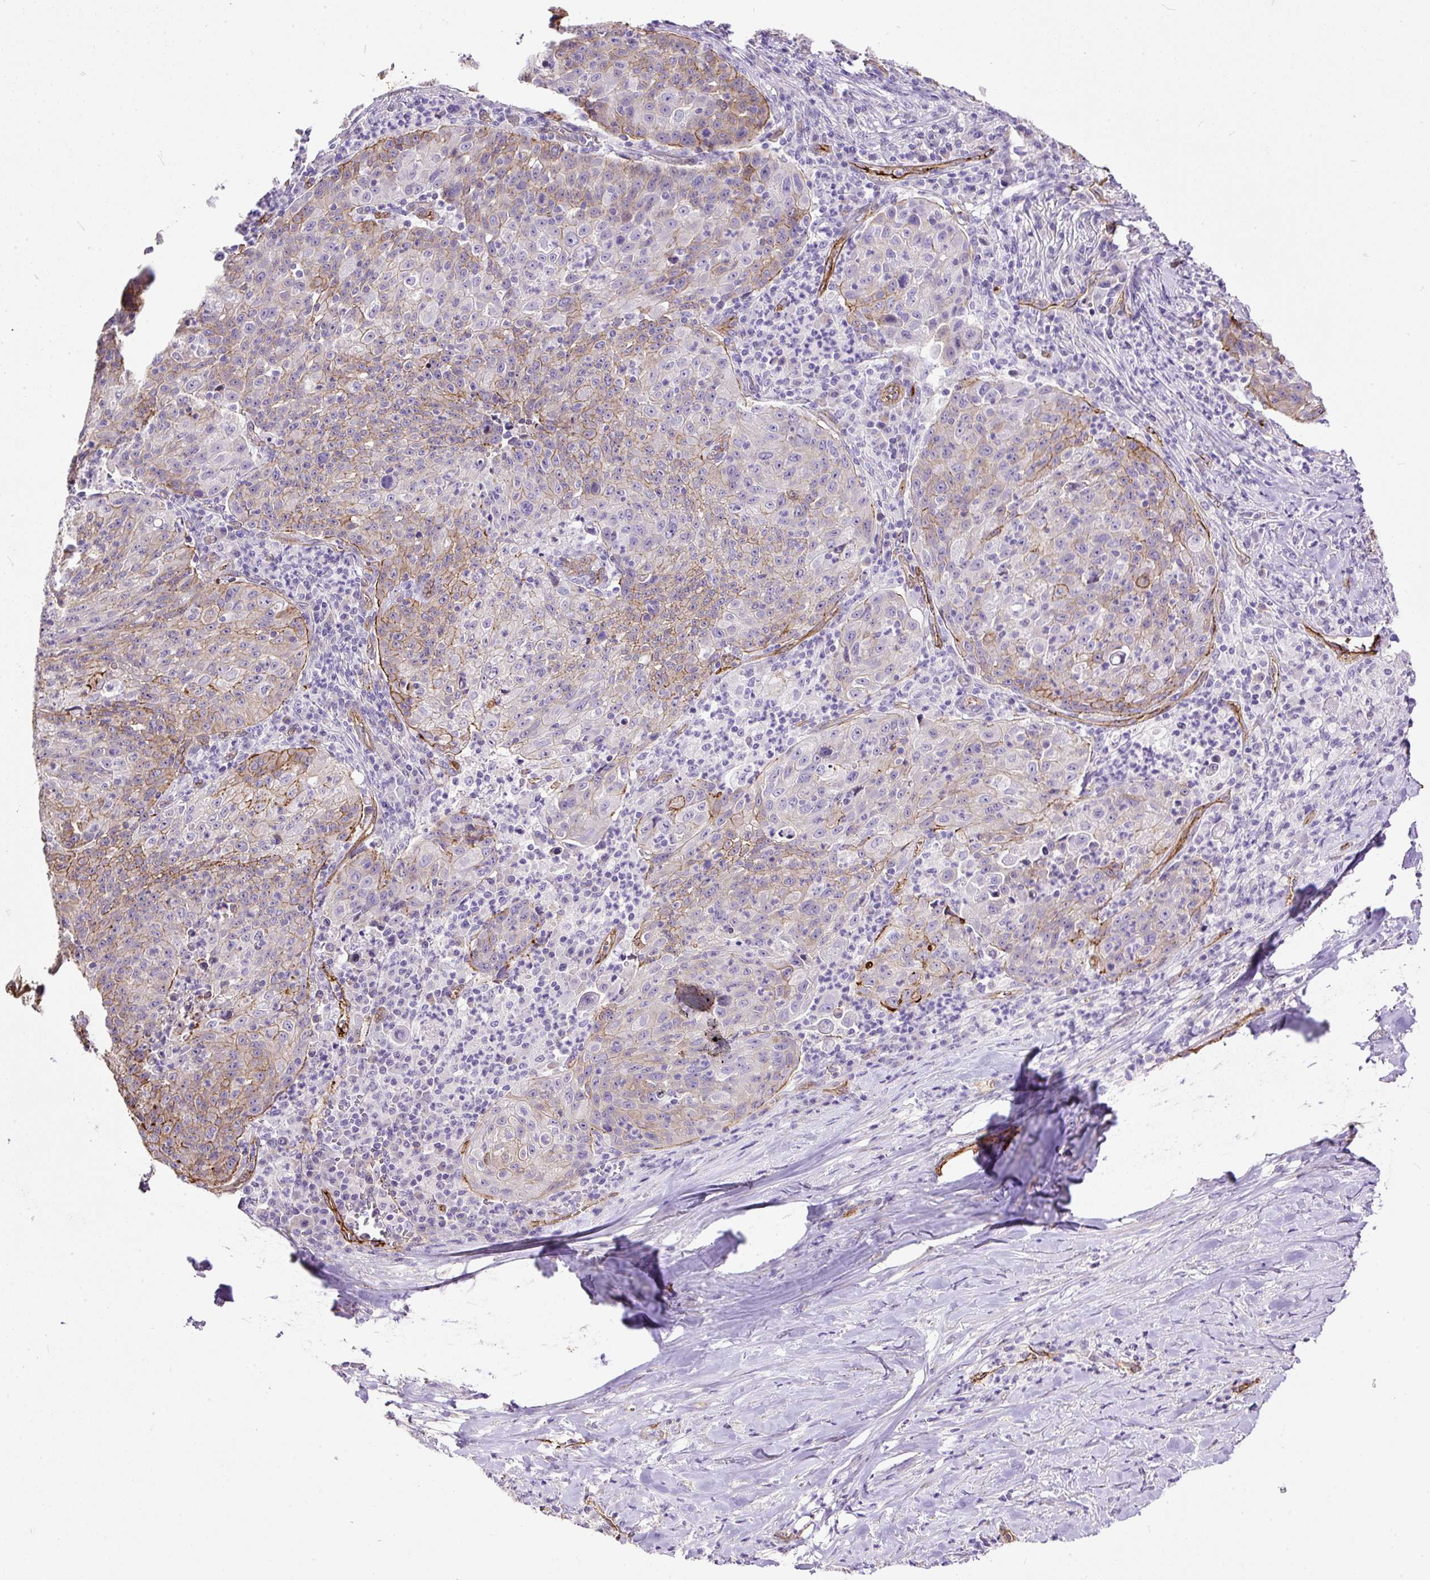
{"staining": {"intensity": "moderate", "quantity": "<25%", "location": "cytoplasmic/membranous"}, "tissue": "lung cancer", "cell_type": "Tumor cells", "image_type": "cancer", "snomed": [{"axis": "morphology", "description": "Squamous cell carcinoma, NOS"}, {"axis": "morphology", "description": "Squamous cell carcinoma, metastatic, NOS"}, {"axis": "topography", "description": "Bronchus"}, {"axis": "topography", "description": "Lung"}], "caption": "Lung metastatic squamous cell carcinoma stained with a brown dye demonstrates moderate cytoplasmic/membranous positive staining in about <25% of tumor cells.", "gene": "MAGEB16", "patient": {"sex": "male", "age": 62}}